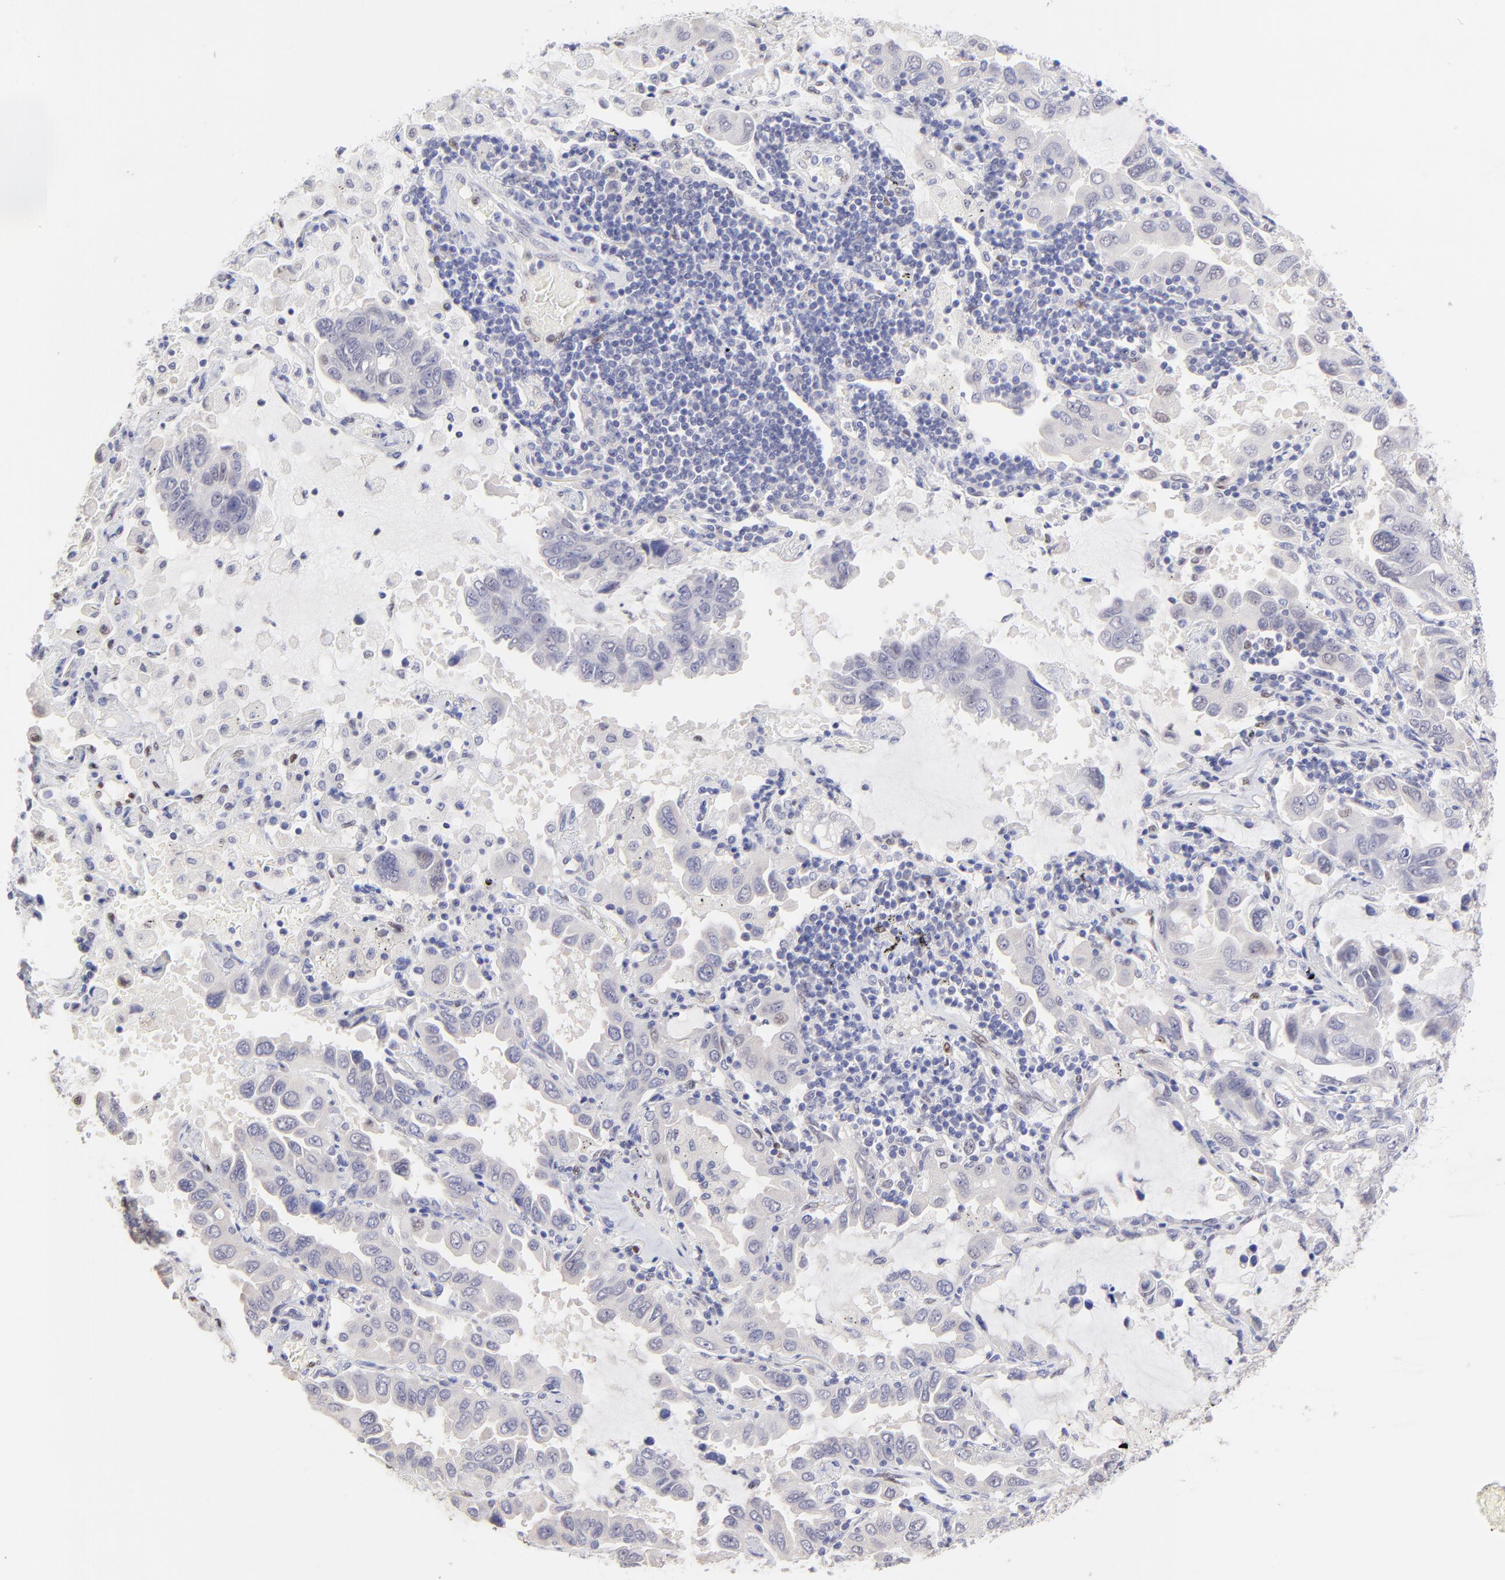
{"staining": {"intensity": "negative", "quantity": "none", "location": "none"}, "tissue": "lung cancer", "cell_type": "Tumor cells", "image_type": "cancer", "snomed": [{"axis": "morphology", "description": "Adenocarcinoma, NOS"}, {"axis": "topography", "description": "Lung"}], "caption": "Photomicrograph shows no significant protein positivity in tumor cells of adenocarcinoma (lung).", "gene": "KLF4", "patient": {"sex": "male", "age": 64}}